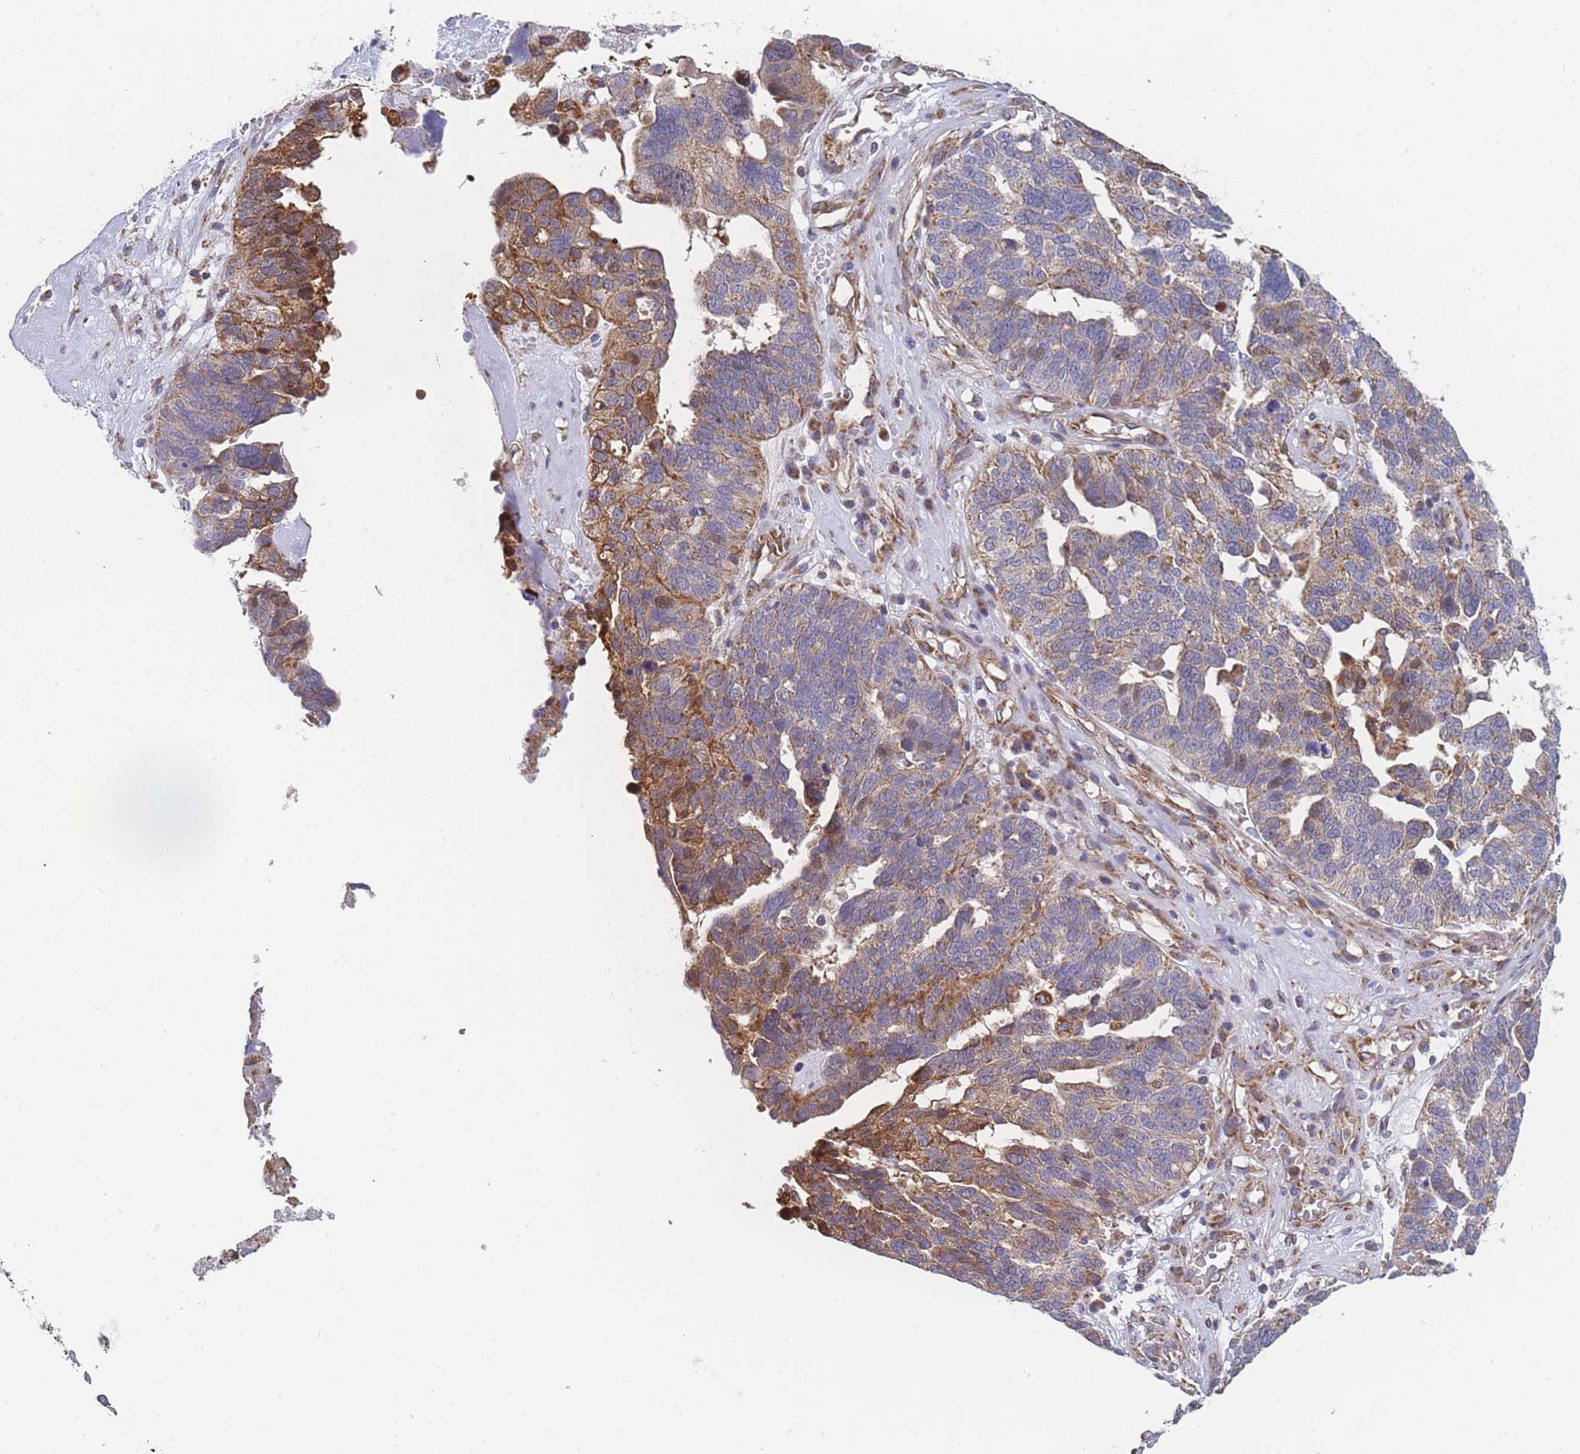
{"staining": {"intensity": "moderate", "quantity": "25%-75%", "location": "cytoplasmic/membranous"}, "tissue": "ovarian cancer", "cell_type": "Tumor cells", "image_type": "cancer", "snomed": [{"axis": "morphology", "description": "Cystadenocarcinoma, serous, NOS"}, {"axis": "topography", "description": "Ovary"}], "caption": "Protein staining exhibits moderate cytoplasmic/membranous expression in approximately 25%-75% of tumor cells in ovarian cancer (serous cystadenocarcinoma). Nuclei are stained in blue.", "gene": "MTRES1", "patient": {"sex": "female", "age": 59}}